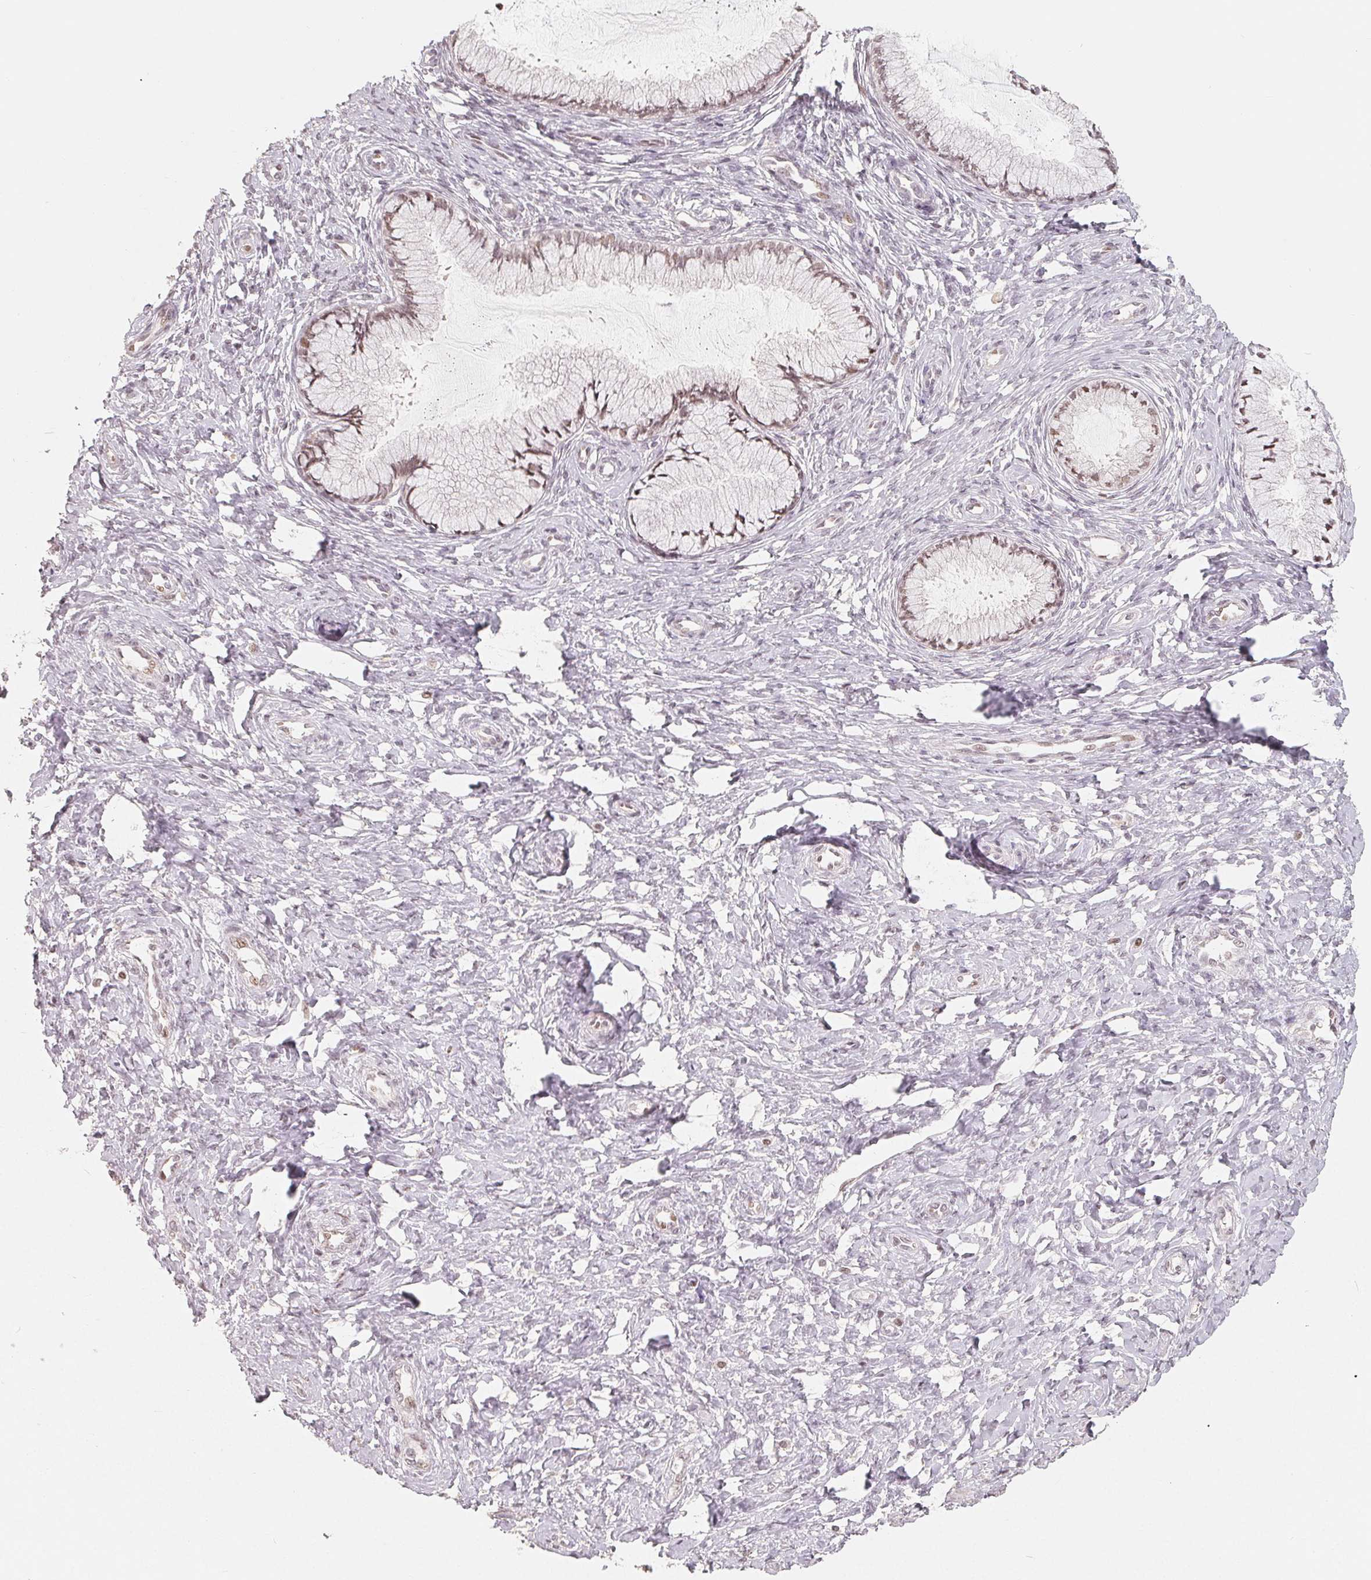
{"staining": {"intensity": "weak", "quantity": "25%-75%", "location": "nuclear"}, "tissue": "cervix", "cell_type": "Glandular cells", "image_type": "normal", "snomed": [{"axis": "morphology", "description": "Normal tissue, NOS"}, {"axis": "topography", "description": "Cervix"}], "caption": "Glandular cells reveal weak nuclear staining in approximately 25%-75% of cells in benign cervix. (Stains: DAB (3,3'-diaminobenzidine) in brown, nuclei in blue, Microscopy: brightfield microscopy at high magnification).", "gene": "CCDC138", "patient": {"sex": "female", "age": 37}}